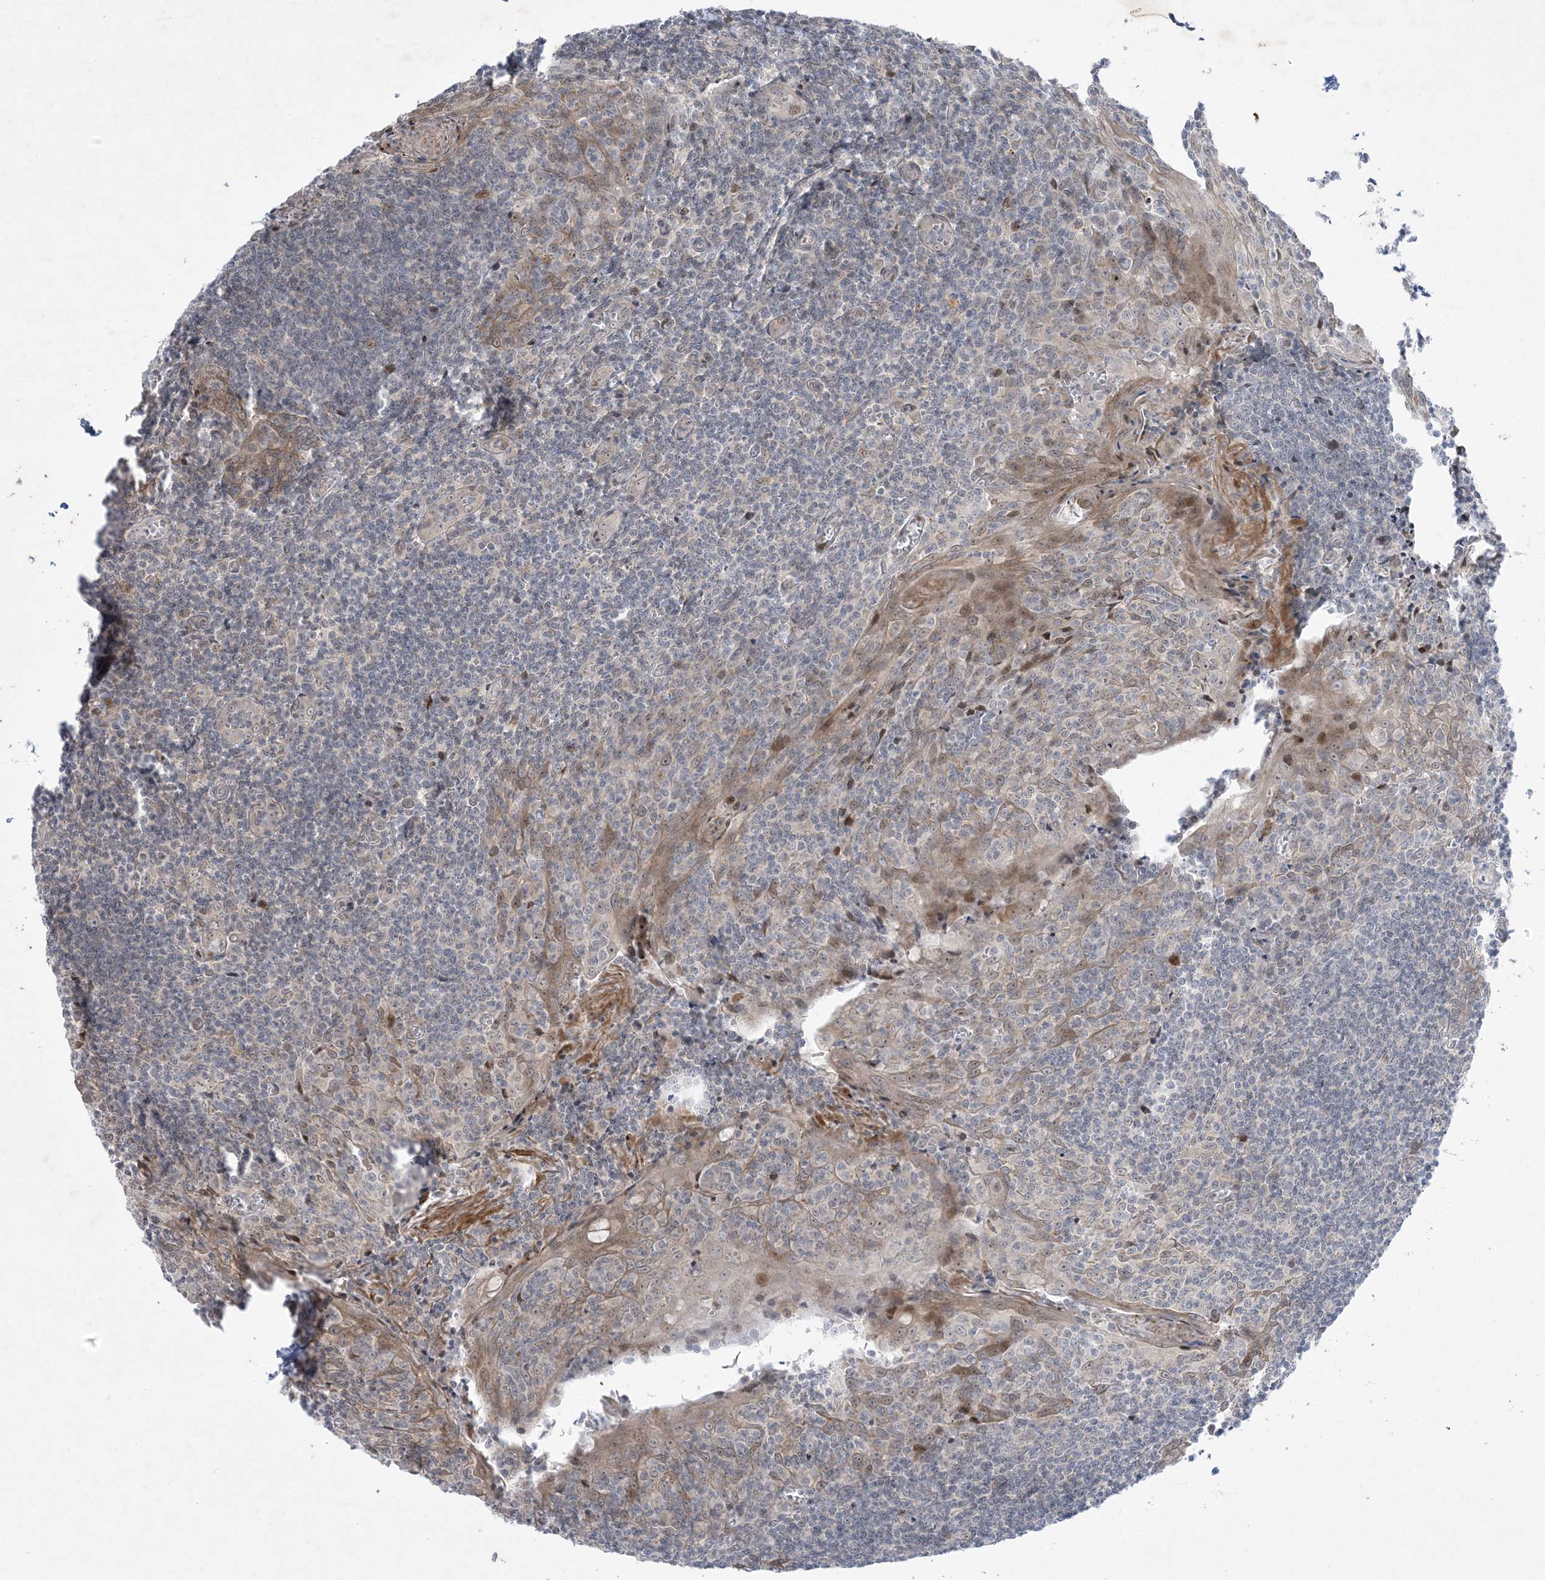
{"staining": {"intensity": "negative", "quantity": "none", "location": "none"}, "tissue": "tonsil", "cell_type": "Germinal center cells", "image_type": "normal", "snomed": [{"axis": "morphology", "description": "Normal tissue, NOS"}, {"axis": "topography", "description": "Tonsil"}], "caption": "This is a histopathology image of IHC staining of normal tonsil, which shows no positivity in germinal center cells. (Brightfield microscopy of DAB (3,3'-diaminobenzidine) IHC at high magnification).", "gene": "SOGA3", "patient": {"sex": "male", "age": 27}}